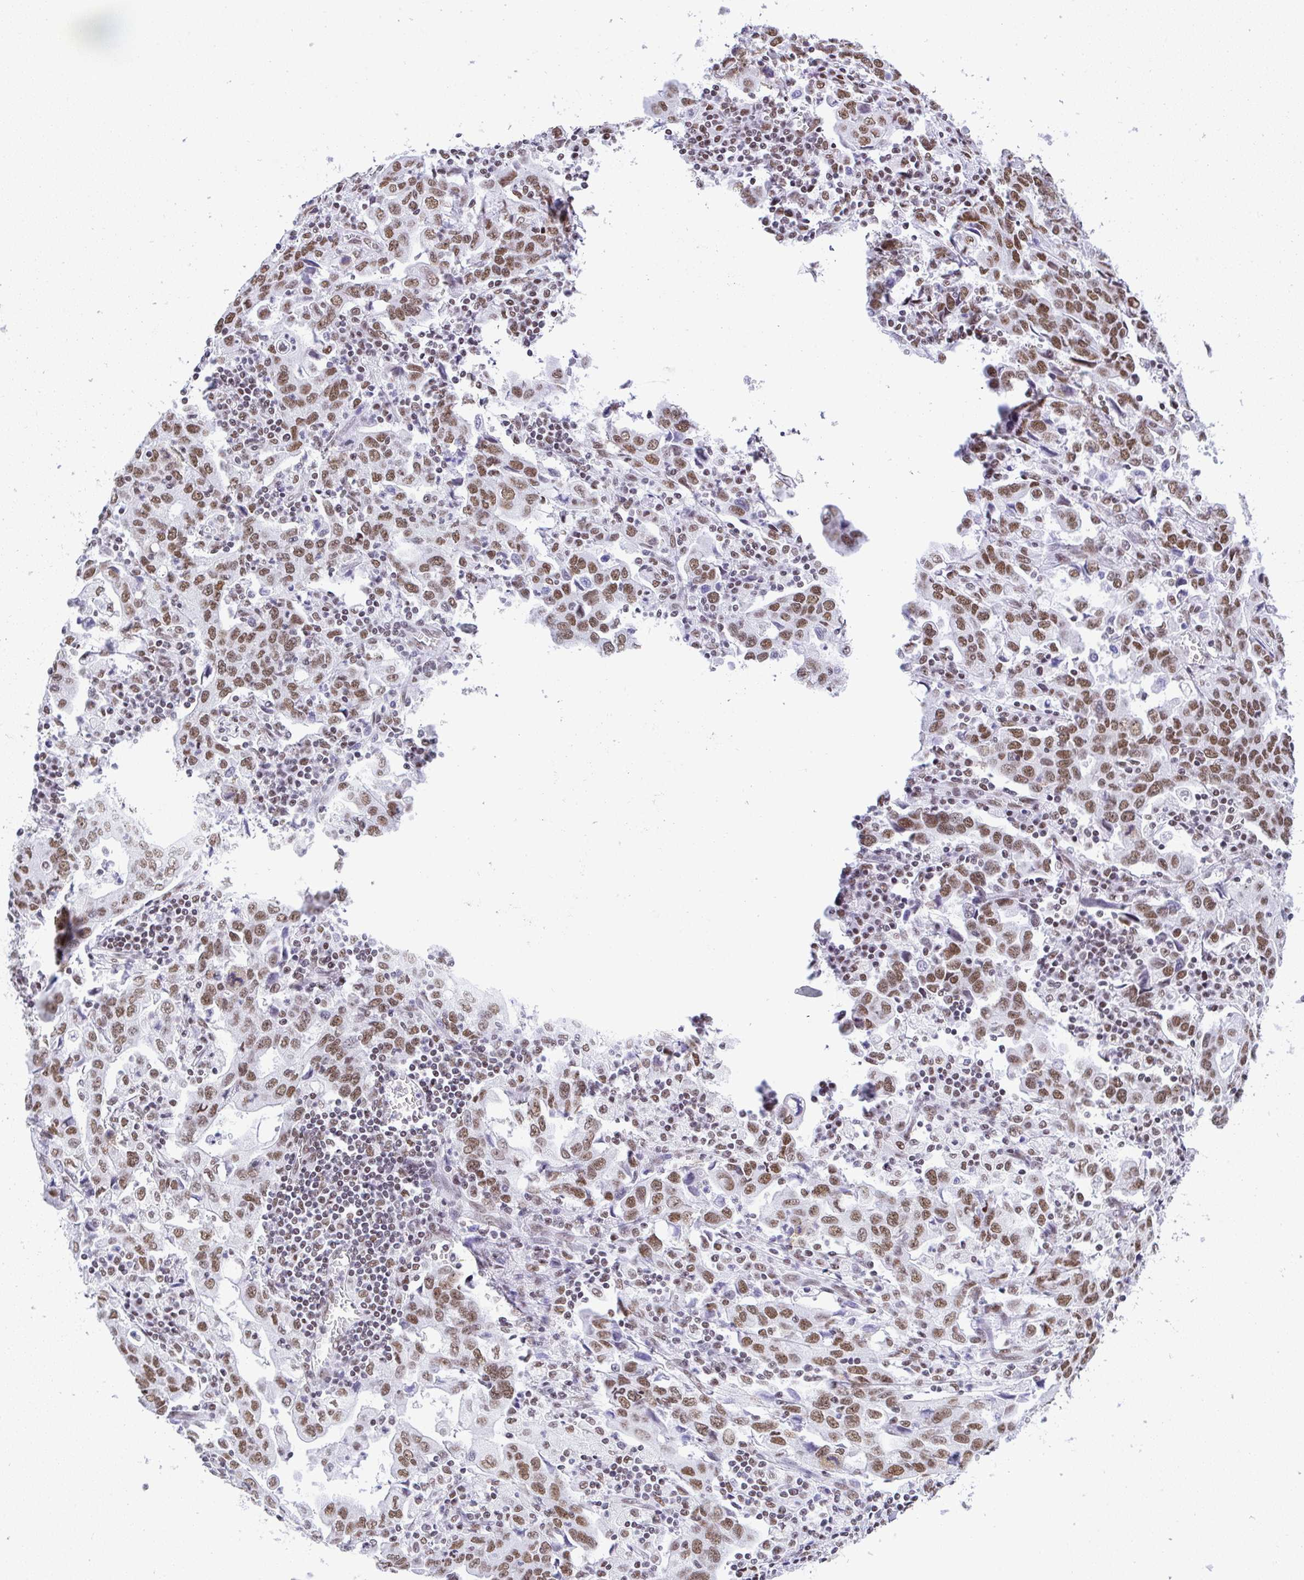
{"staining": {"intensity": "moderate", "quantity": ">75%", "location": "nuclear"}, "tissue": "stomach cancer", "cell_type": "Tumor cells", "image_type": "cancer", "snomed": [{"axis": "morphology", "description": "Adenocarcinoma, NOS"}, {"axis": "topography", "description": "Stomach, upper"}], "caption": "The histopathology image exhibits immunohistochemical staining of adenocarcinoma (stomach). There is moderate nuclear positivity is present in about >75% of tumor cells. The staining was performed using DAB, with brown indicating positive protein expression. Nuclei are stained blue with hematoxylin.", "gene": "DDX52", "patient": {"sex": "male", "age": 85}}